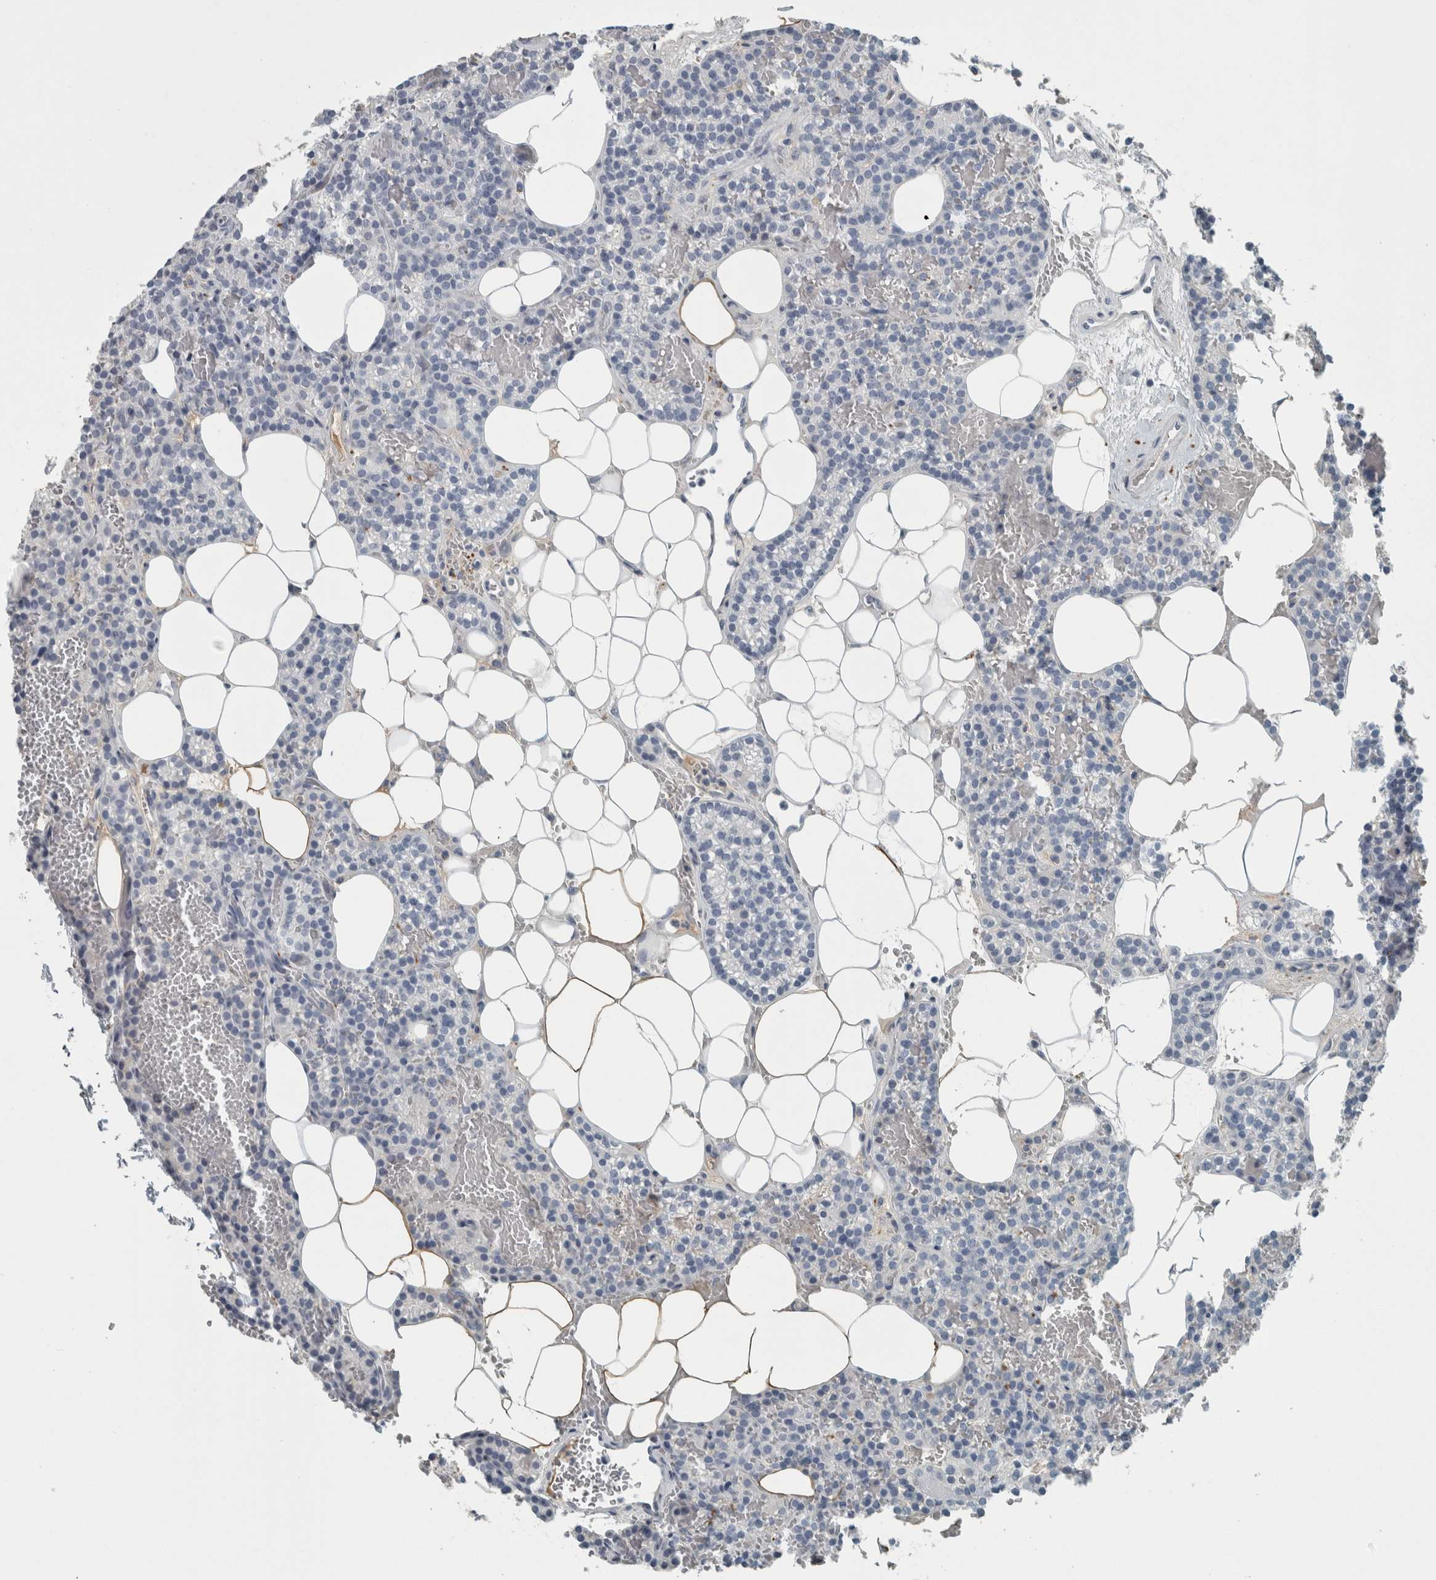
{"staining": {"intensity": "negative", "quantity": "none", "location": "none"}, "tissue": "parathyroid gland", "cell_type": "Glandular cells", "image_type": "normal", "snomed": [{"axis": "morphology", "description": "Normal tissue, NOS"}, {"axis": "topography", "description": "Parathyroid gland"}], "caption": "This is a histopathology image of immunohistochemistry staining of normal parathyroid gland, which shows no positivity in glandular cells.", "gene": "CHL1", "patient": {"sex": "male", "age": 58}}